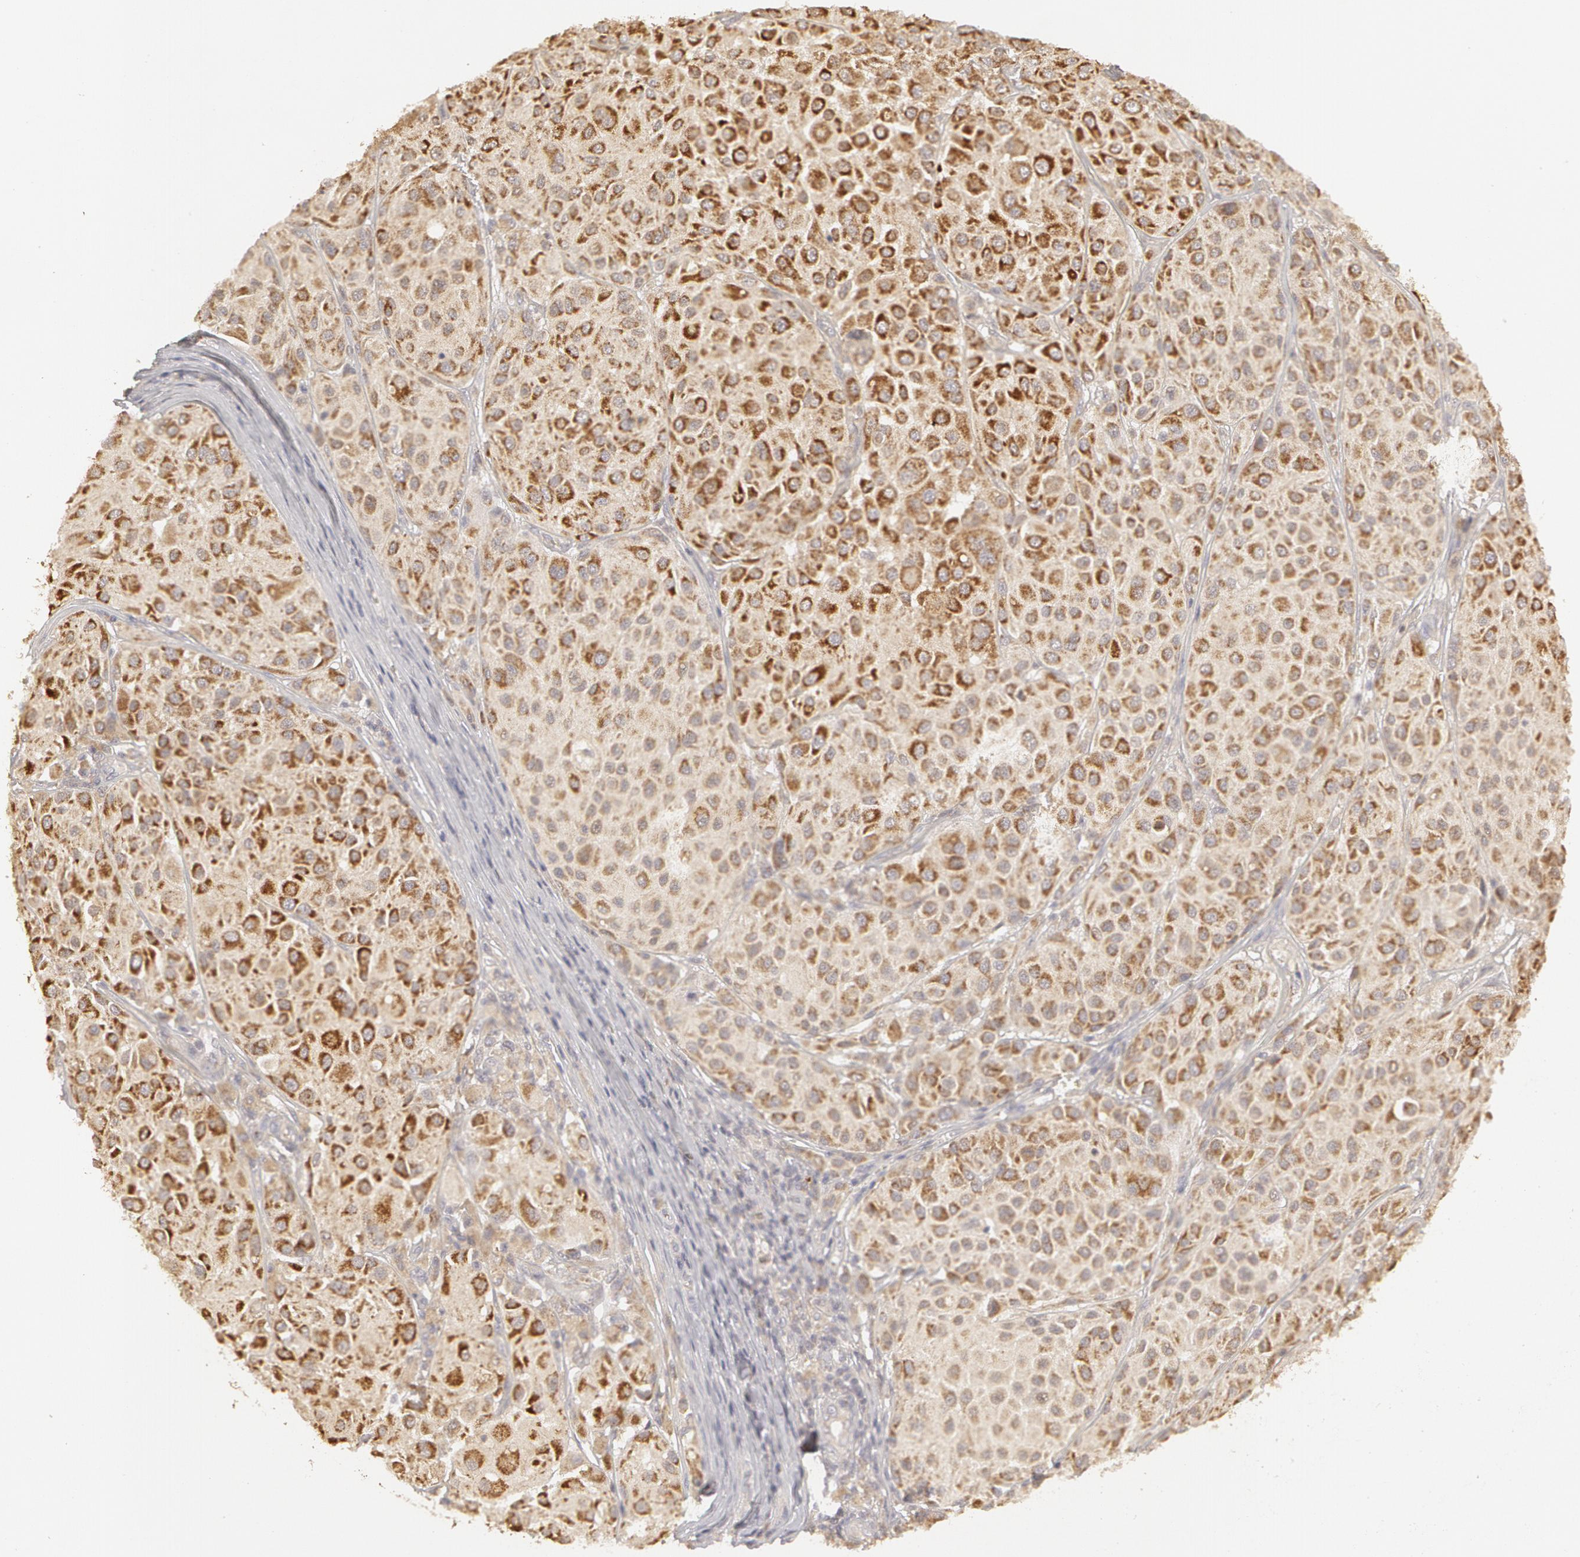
{"staining": {"intensity": "weak", "quantity": "25%-75%", "location": "cytoplasmic/membranous"}, "tissue": "melanoma", "cell_type": "Tumor cells", "image_type": "cancer", "snomed": [{"axis": "morphology", "description": "Malignant melanoma, NOS"}, {"axis": "topography", "description": "Skin"}], "caption": "Protein analysis of melanoma tissue demonstrates weak cytoplasmic/membranous positivity in about 25%-75% of tumor cells. (DAB = brown stain, brightfield microscopy at high magnification).", "gene": "ADPRH", "patient": {"sex": "male", "age": 36}}